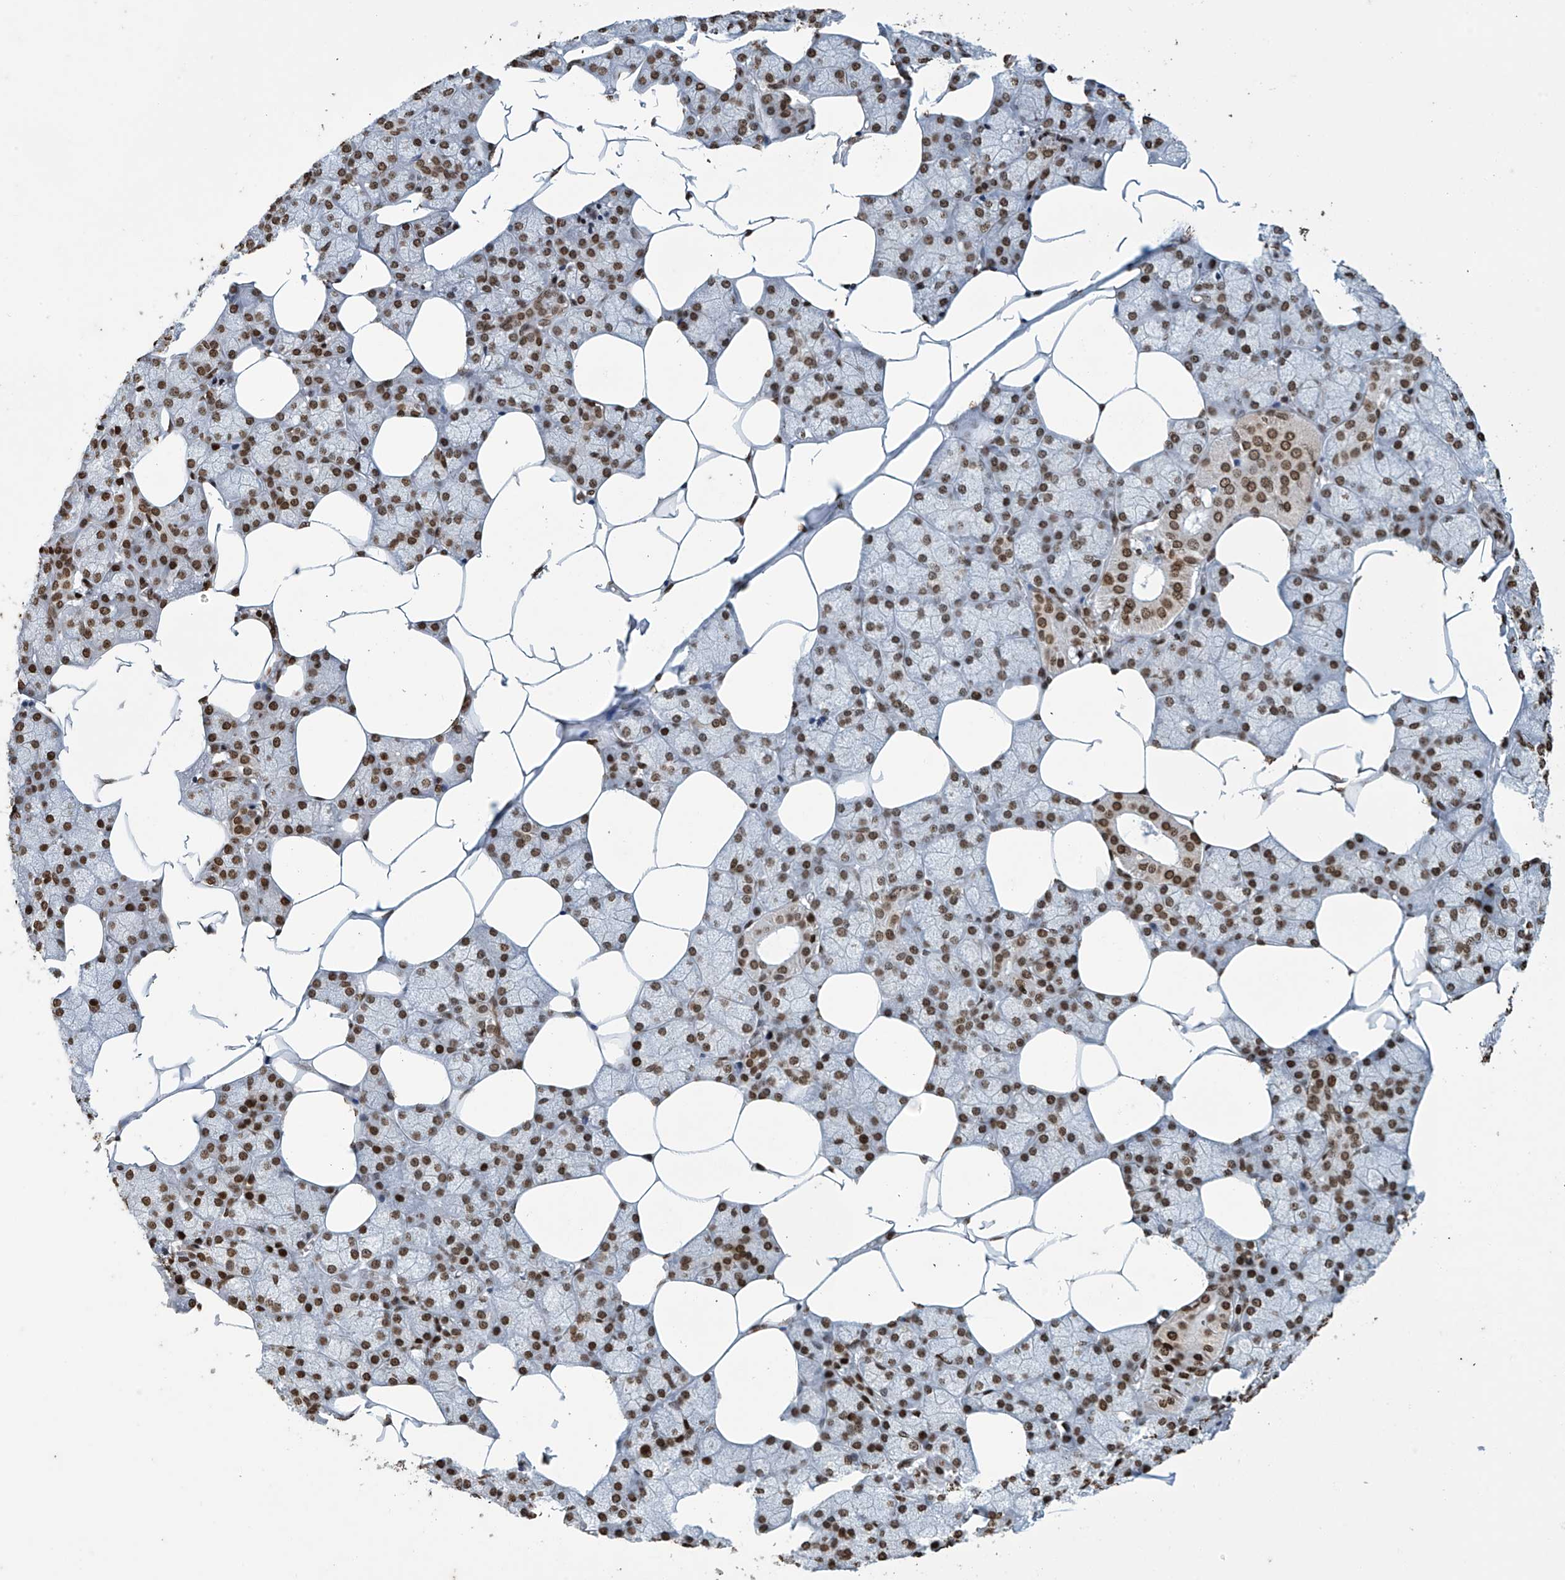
{"staining": {"intensity": "strong", "quantity": ">75%", "location": "nuclear"}, "tissue": "salivary gland", "cell_type": "Glandular cells", "image_type": "normal", "snomed": [{"axis": "morphology", "description": "Normal tissue, NOS"}, {"axis": "topography", "description": "Salivary gland"}], "caption": "Salivary gland stained with IHC displays strong nuclear positivity in approximately >75% of glandular cells. (brown staining indicates protein expression, while blue staining denotes nuclei).", "gene": "H4C16", "patient": {"sex": "male", "age": 62}}